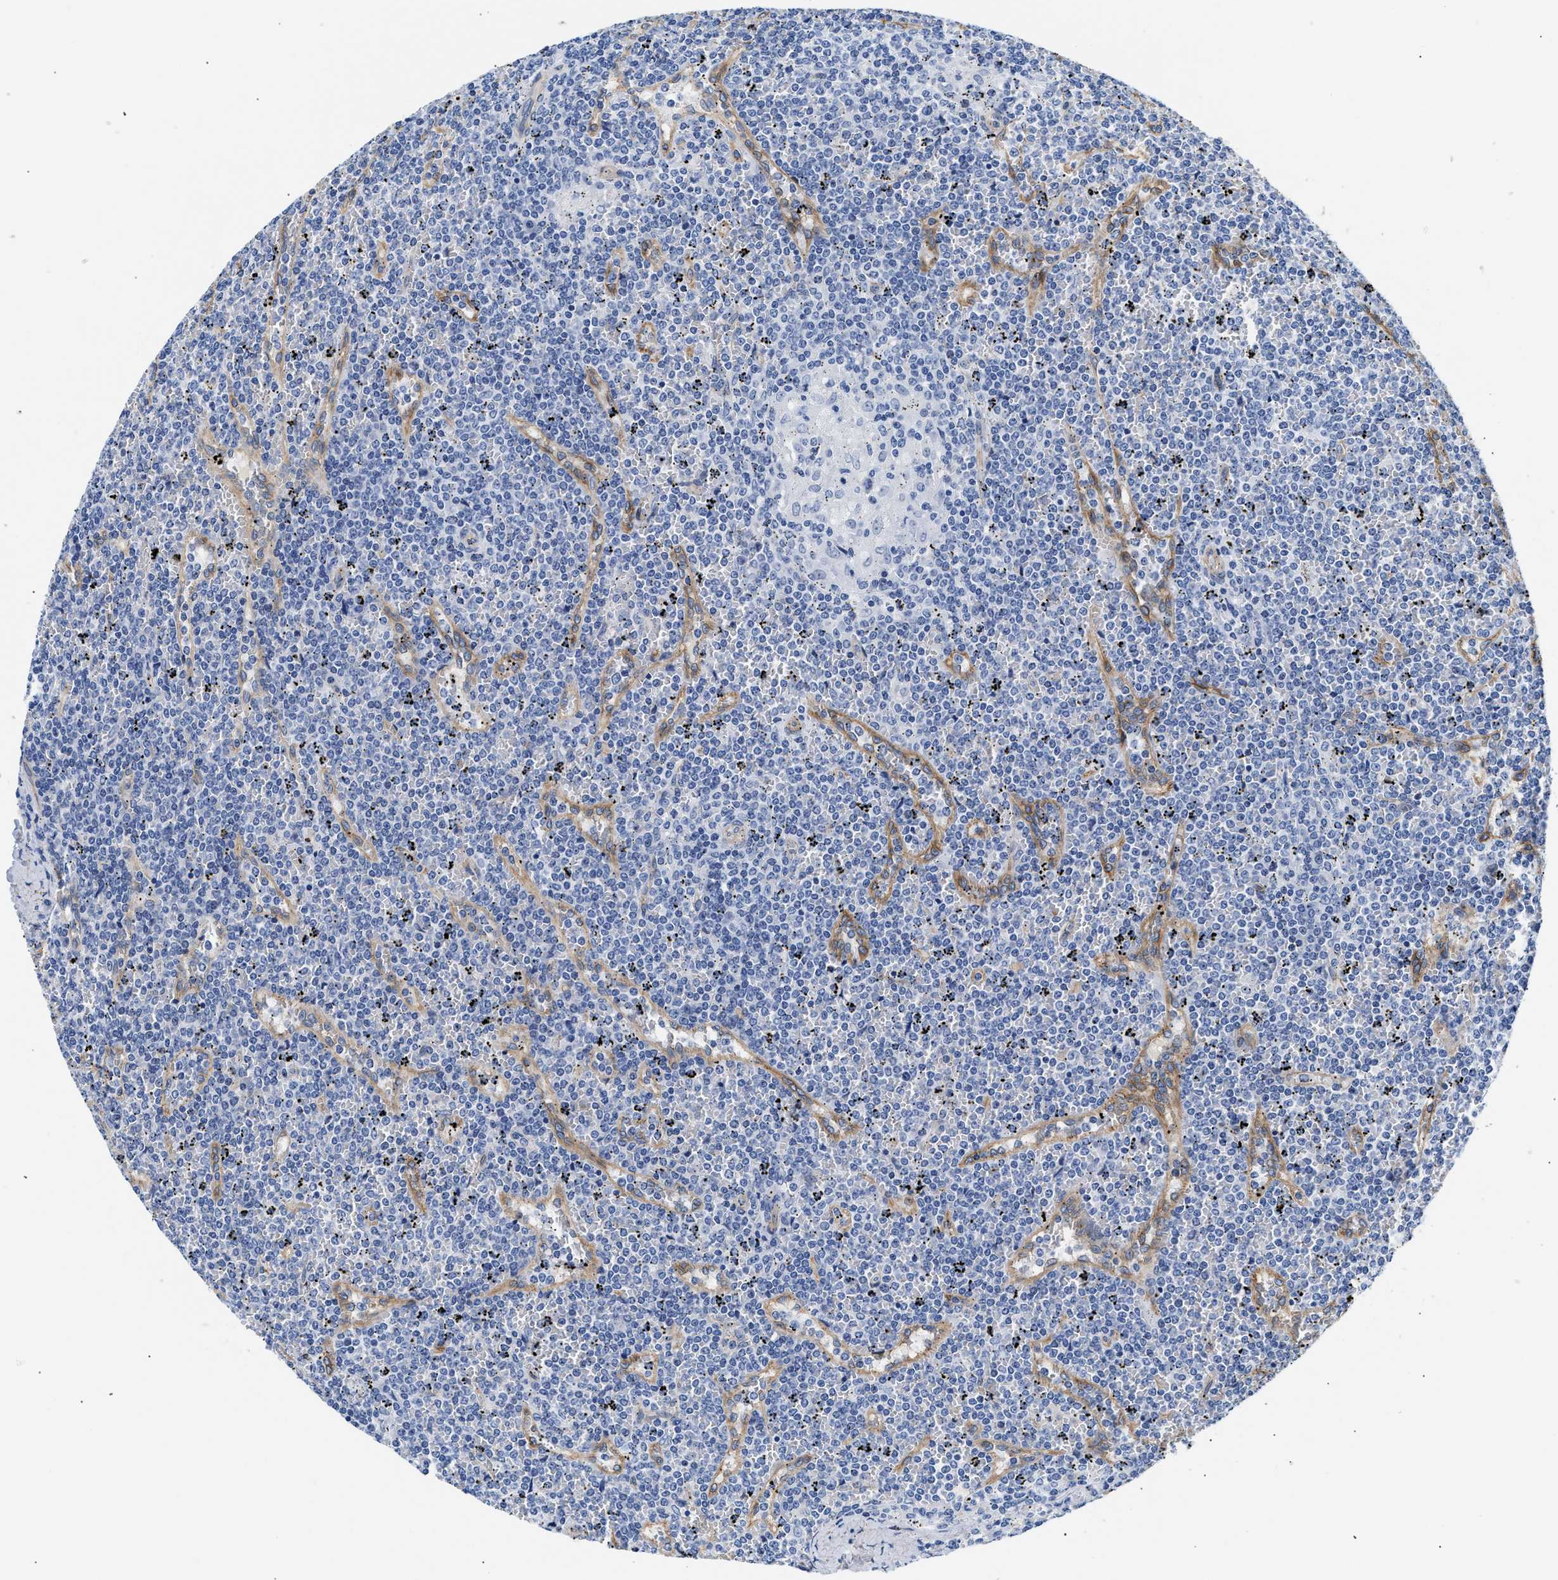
{"staining": {"intensity": "negative", "quantity": "none", "location": "none"}, "tissue": "lymphoma", "cell_type": "Tumor cells", "image_type": "cancer", "snomed": [{"axis": "morphology", "description": "Malignant lymphoma, non-Hodgkin's type, Low grade"}, {"axis": "topography", "description": "Spleen"}], "caption": "The histopathology image displays no significant expression in tumor cells of lymphoma. The staining is performed using DAB brown chromogen with nuclei counter-stained in using hematoxylin.", "gene": "TRIM29", "patient": {"sex": "female", "age": 19}}